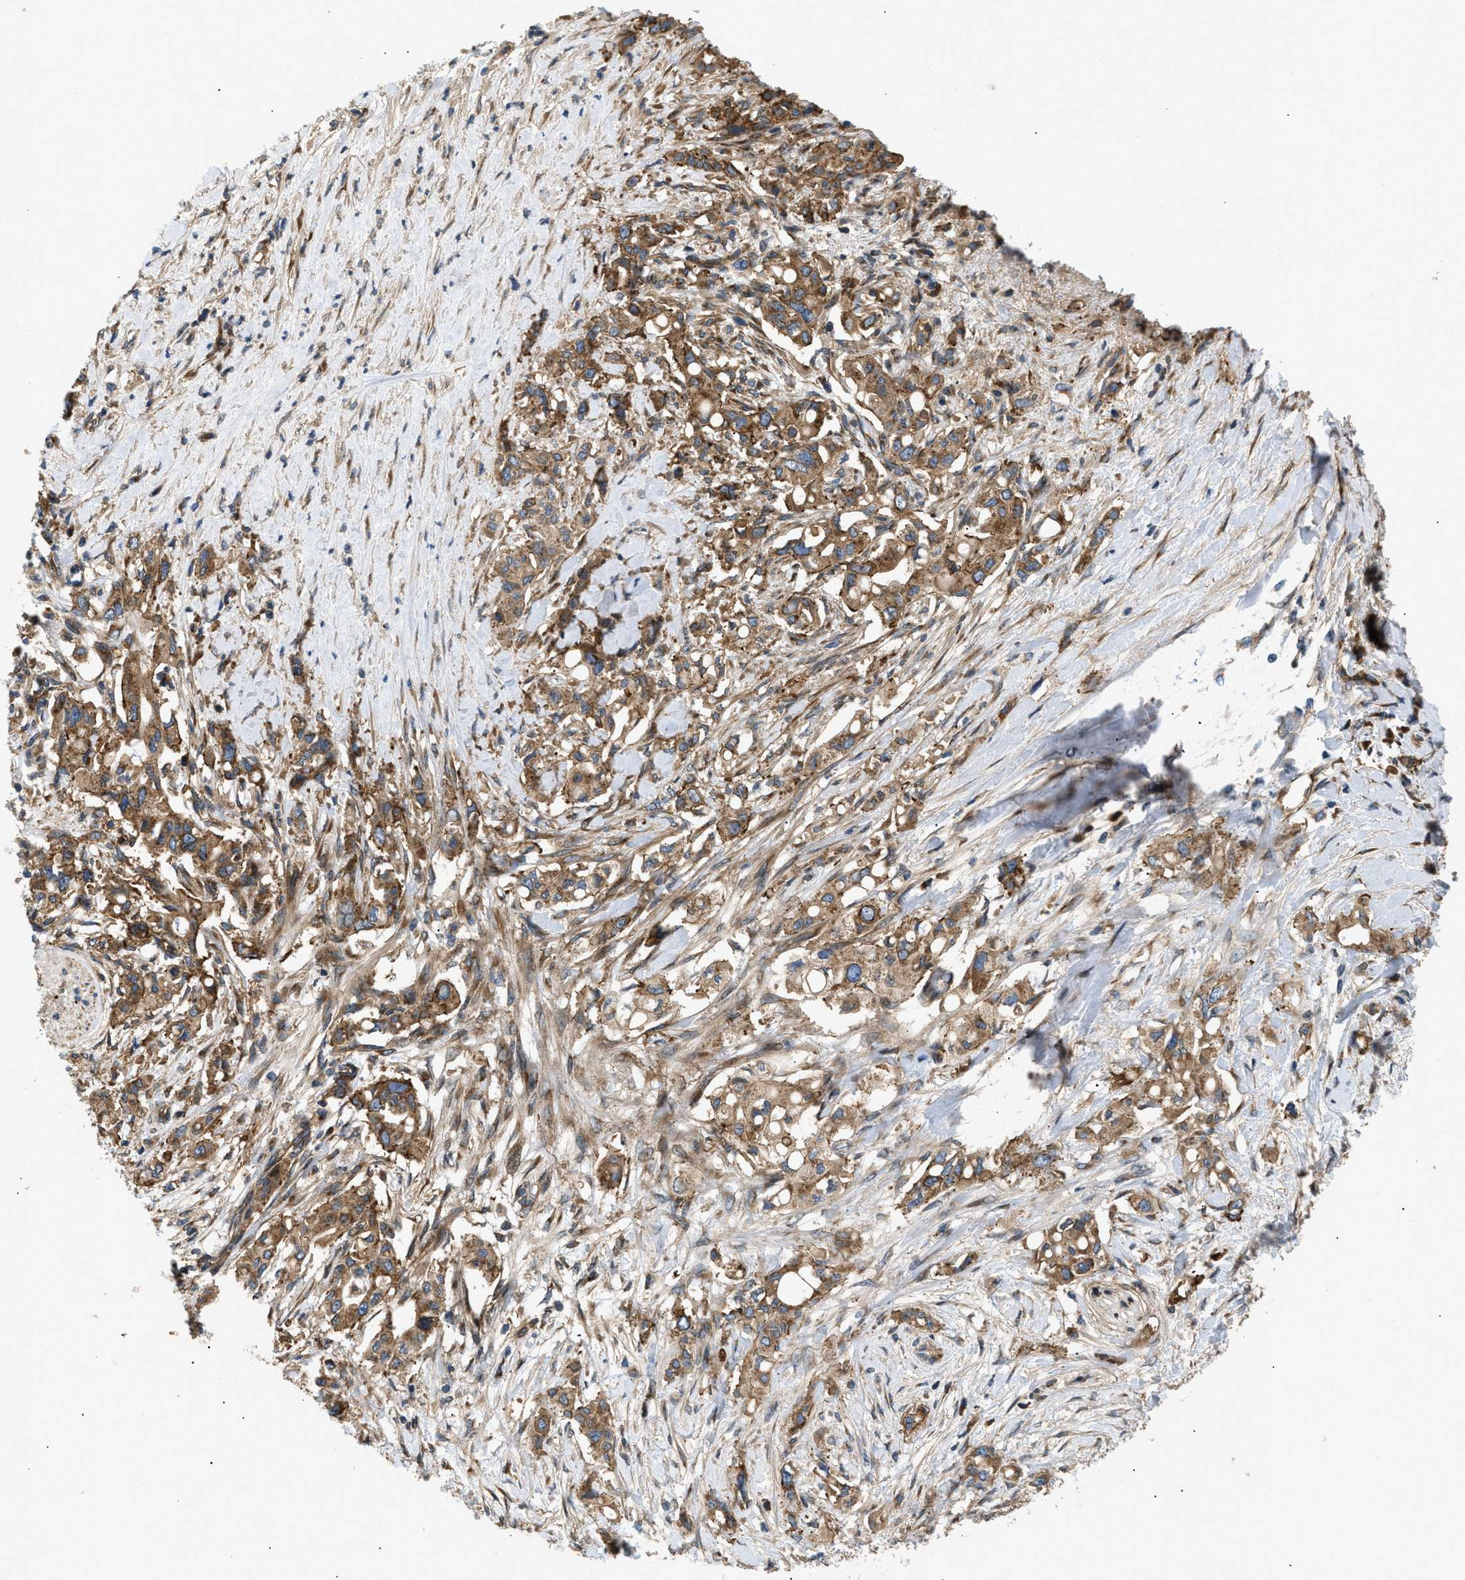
{"staining": {"intensity": "moderate", "quantity": ">75%", "location": "cytoplasmic/membranous"}, "tissue": "pancreatic cancer", "cell_type": "Tumor cells", "image_type": "cancer", "snomed": [{"axis": "morphology", "description": "Adenocarcinoma, NOS"}, {"axis": "topography", "description": "Pancreas"}], "caption": "Pancreatic cancer (adenocarcinoma) stained with a brown dye exhibits moderate cytoplasmic/membranous positive positivity in approximately >75% of tumor cells.", "gene": "LYSMD3", "patient": {"sex": "female", "age": 56}}